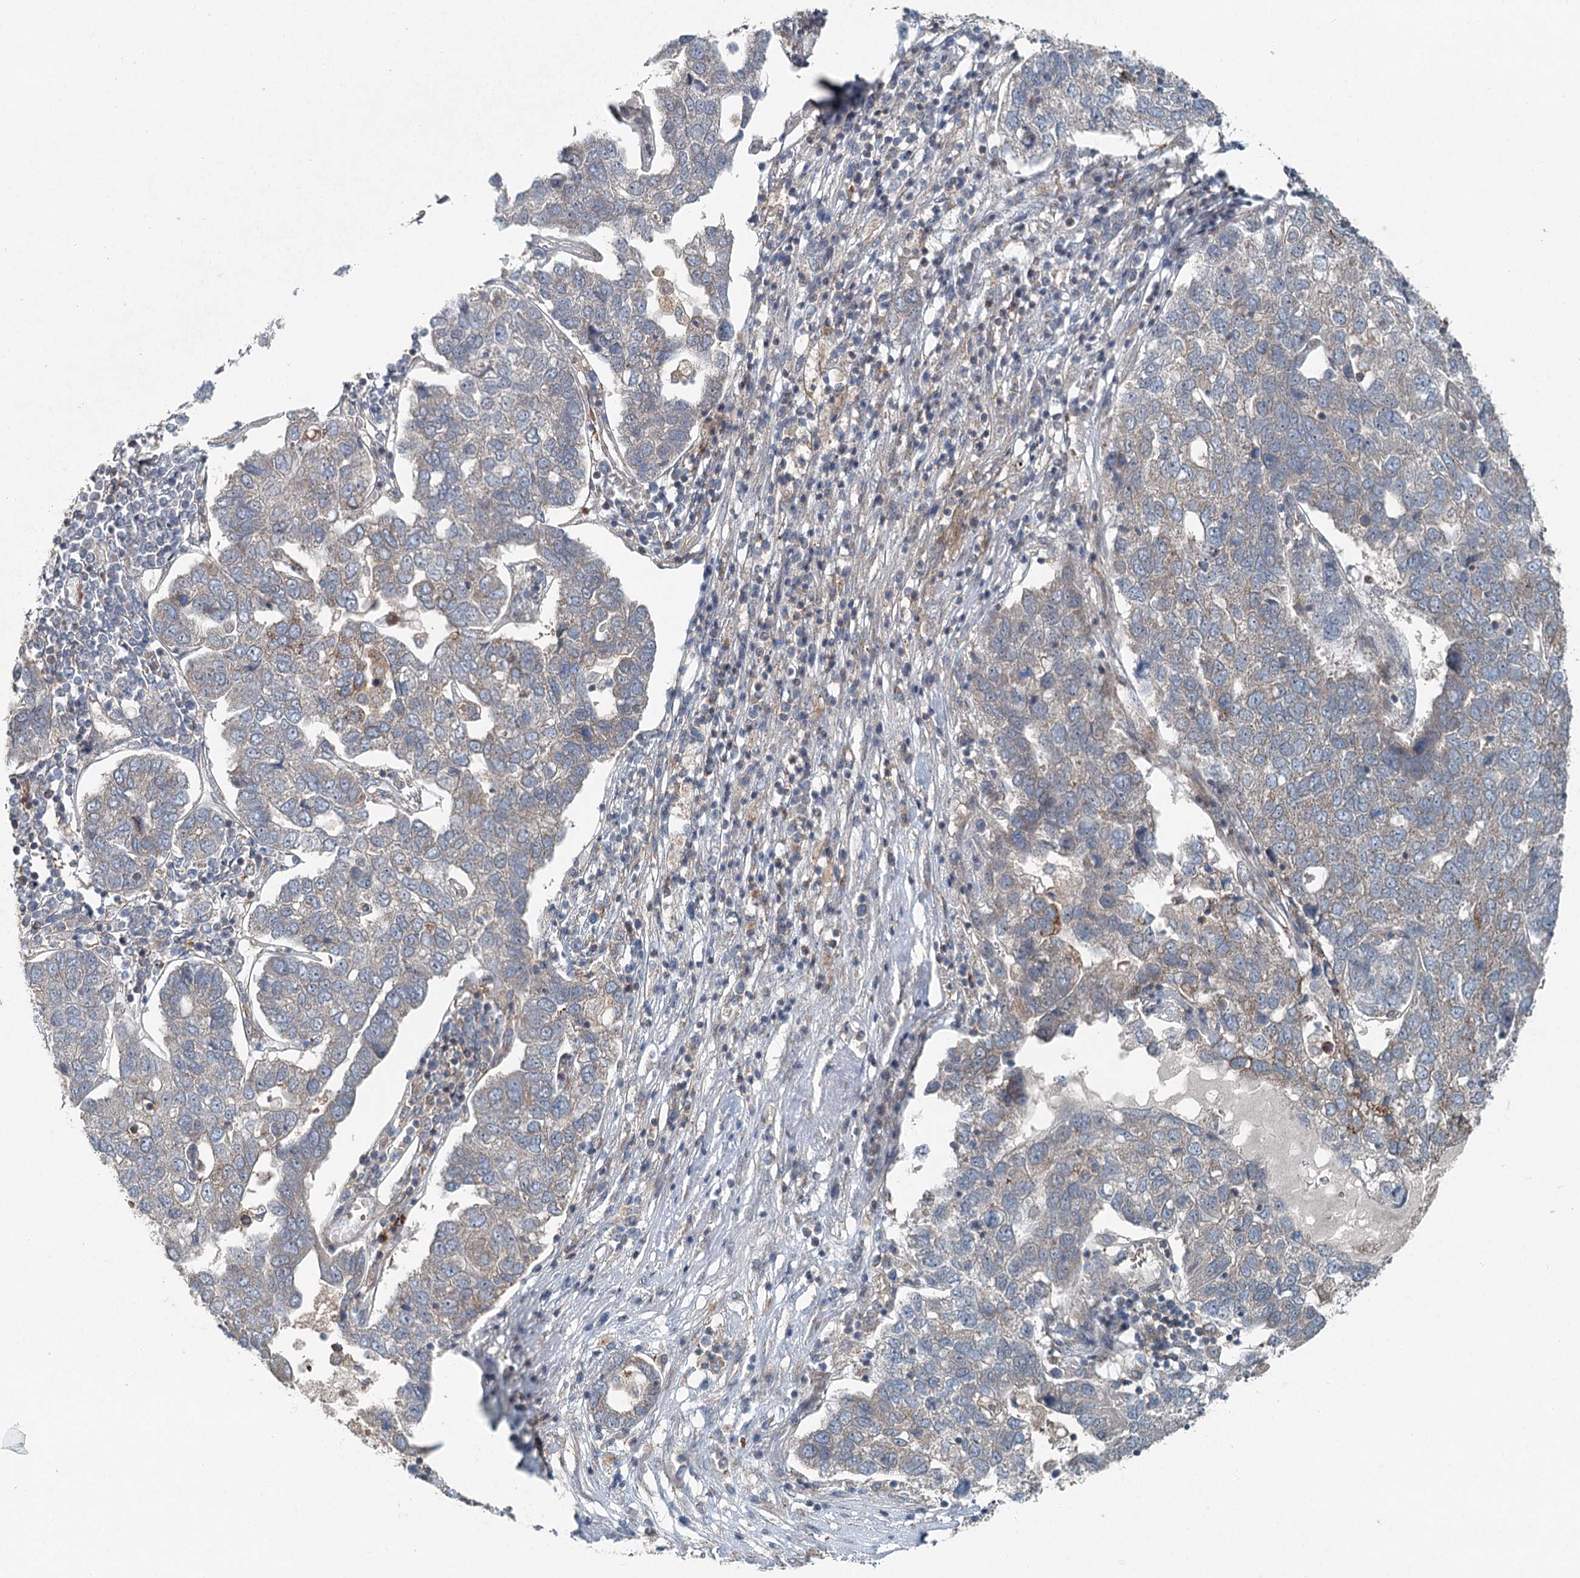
{"staining": {"intensity": "weak", "quantity": "25%-75%", "location": "cytoplasmic/membranous"}, "tissue": "pancreatic cancer", "cell_type": "Tumor cells", "image_type": "cancer", "snomed": [{"axis": "morphology", "description": "Adenocarcinoma, NOS"}, {"axis": "topography", "description": "Pancreas"}], "caption": "Immunohistochemistry photomicrograph of neoplastic tissue: pancreatic adenocarcinoma stained using immunohistochemistry (IHC) demonstrates low levels of weak protein expression localized specifically in the cytoplasmic/membranous of tumor cells, appearing as a cytoplasmic/membranous brown color.", "gene": "SKIC3", "patient": {"sex": "female", "age": 61}}